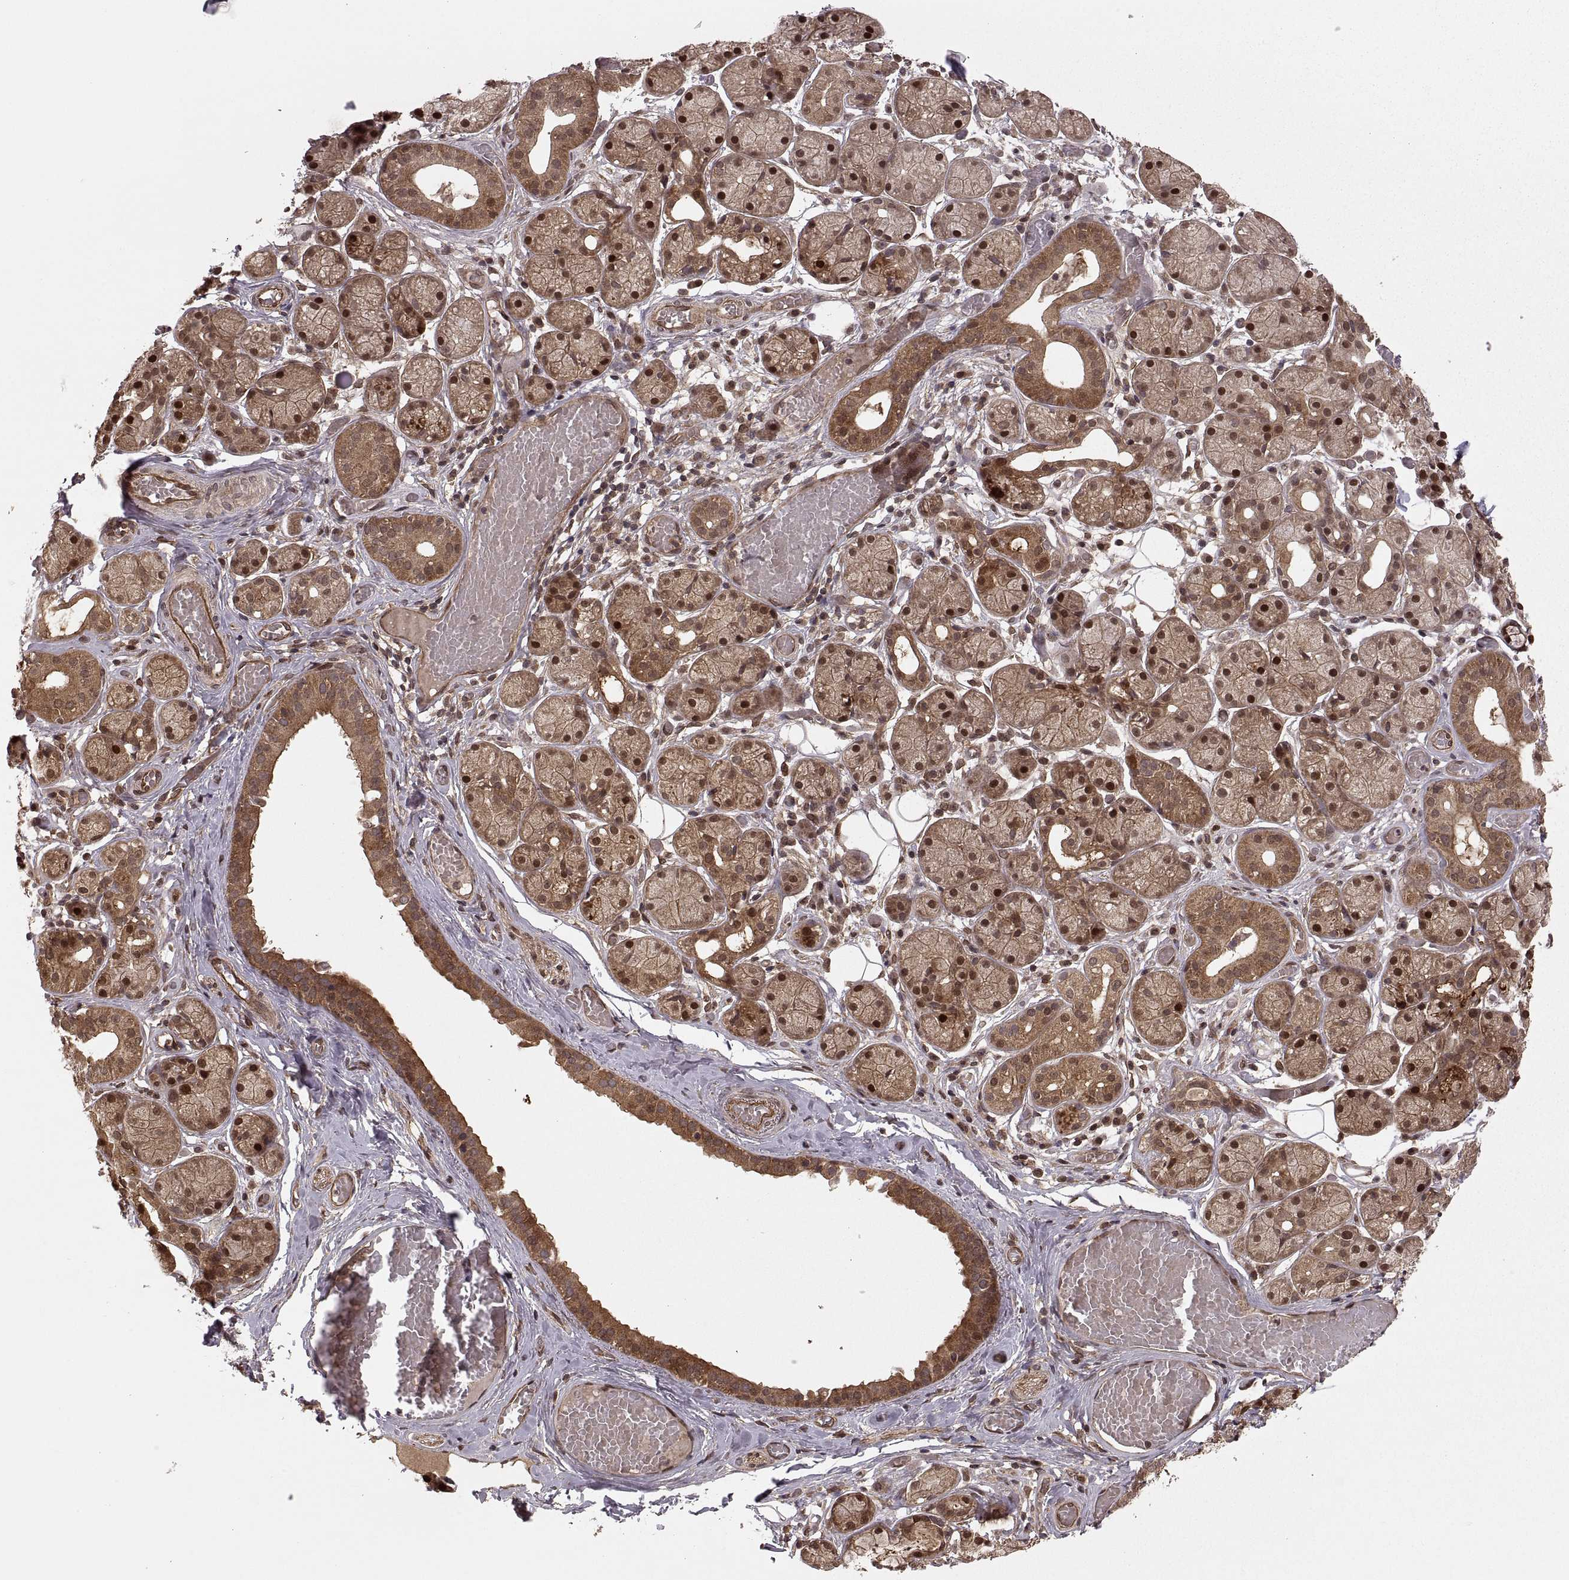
{"staining": {"intensity": "moderate", "quantity": ">75%", "location": "cytoplasmic/membranous,nuclear"}, "tissue": "salivary gland", "cell_type": "Glandular cells", "image_type": "normal", "snomed": [{"axis": "morphology", "description": "Normal tissue, NOS"}, {"axis": "topography", "description": "Salivary gland"}, {"axis": "topography", "description": "Peripheral nerve tissue"}], "caption": "Immunohistochemical staining of normal human salivary gland reveals medium levels of moderate cytoplasmic/membranous,nuclear expression in about >75% of glandular cells.", "gene": "DEDD", "patient": {"sex": "male", "age": 71}}